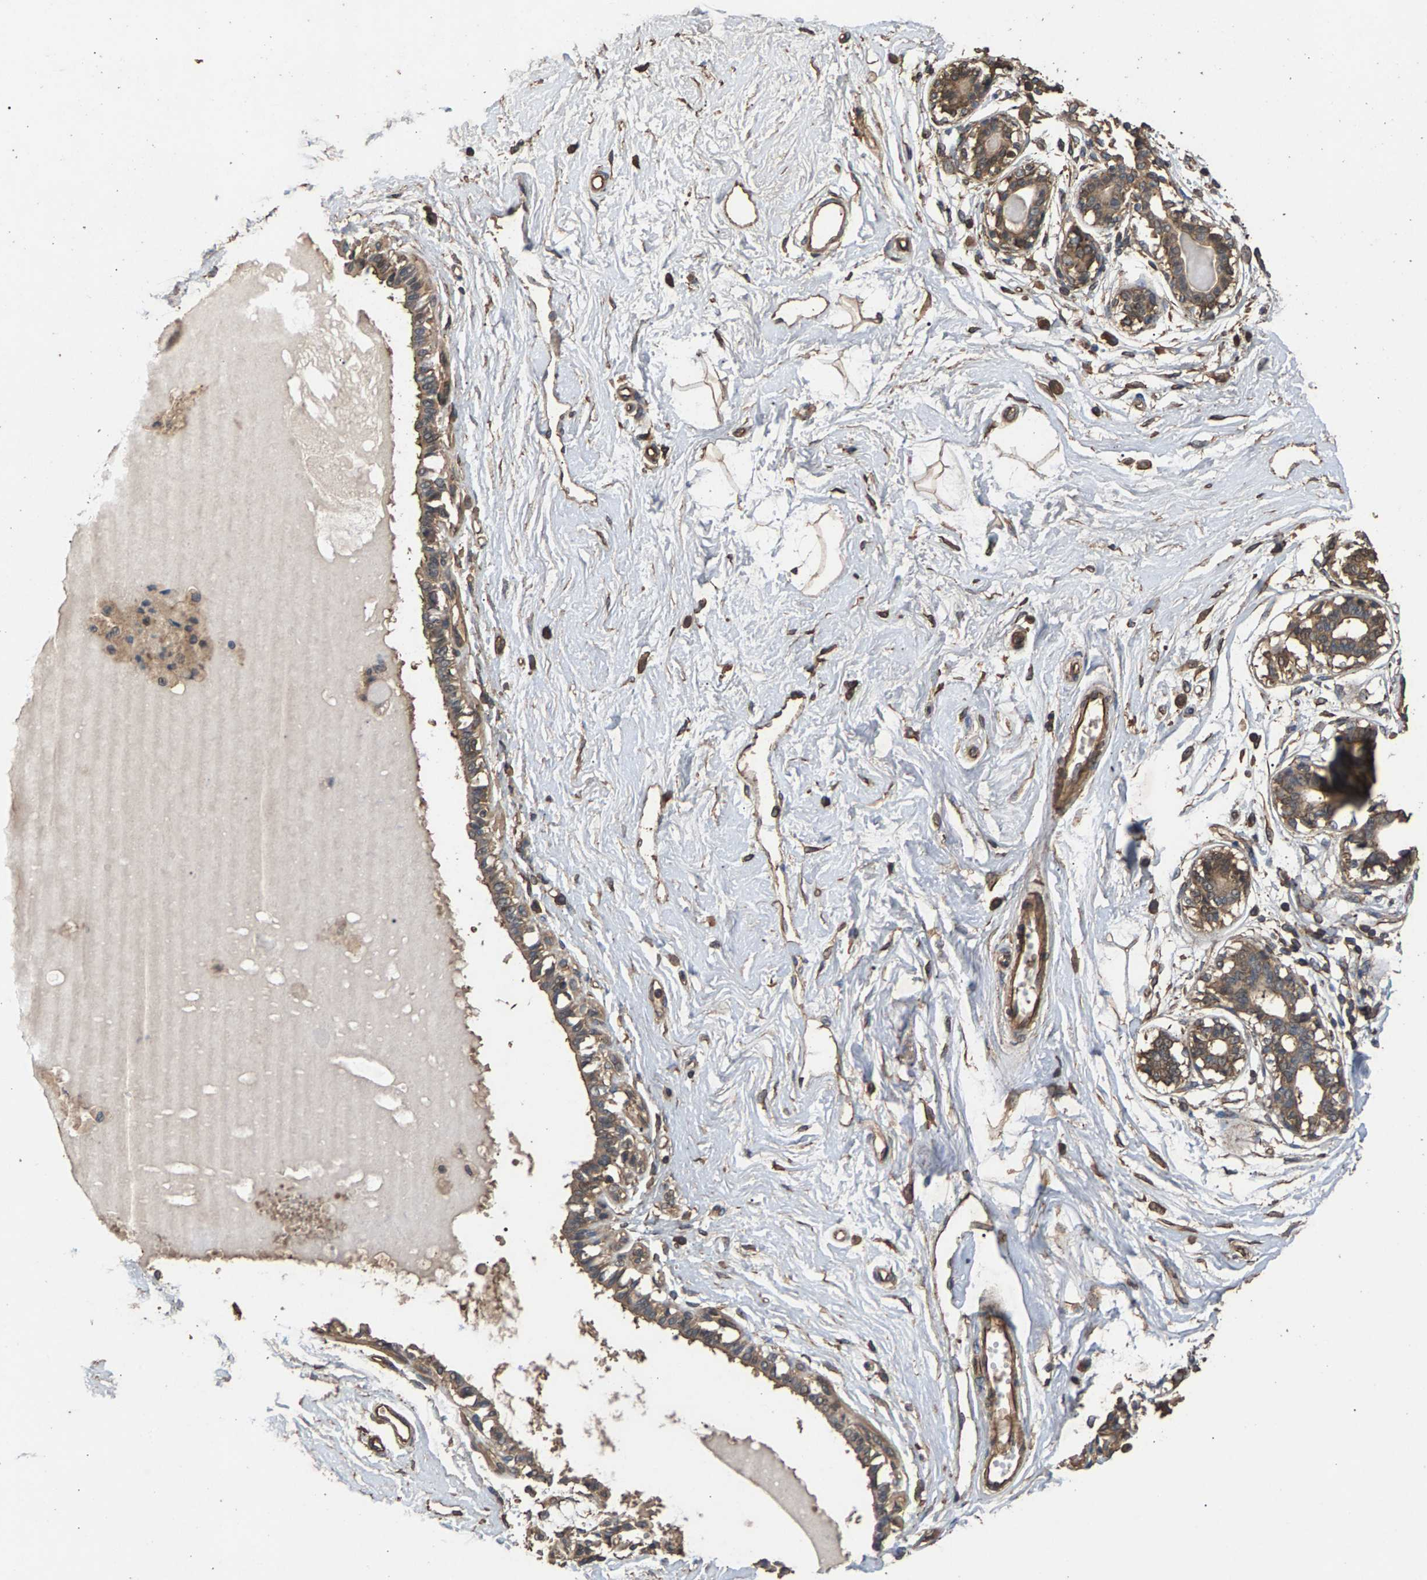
{"staining": {"intensity": "strong", "quantity": ">75%", "location": "cytoplasmic/membranous"}, "tissue": "breast", "cell_type": "Adipocytes", "image_type": "normal", "snomed": [{"axis": "morphology", "description": "Normal tissue, NOS"}, {"axis": "topography", "description": "Breast"}], "caption": "Strong cytoplasmic/membranous expression for a protein is seen in about >75% of adipocytes of benign breast using immunohistochemistry (IHC).", "gene": "HTRA3", "patient": {"sex": "female", "age": 45}}